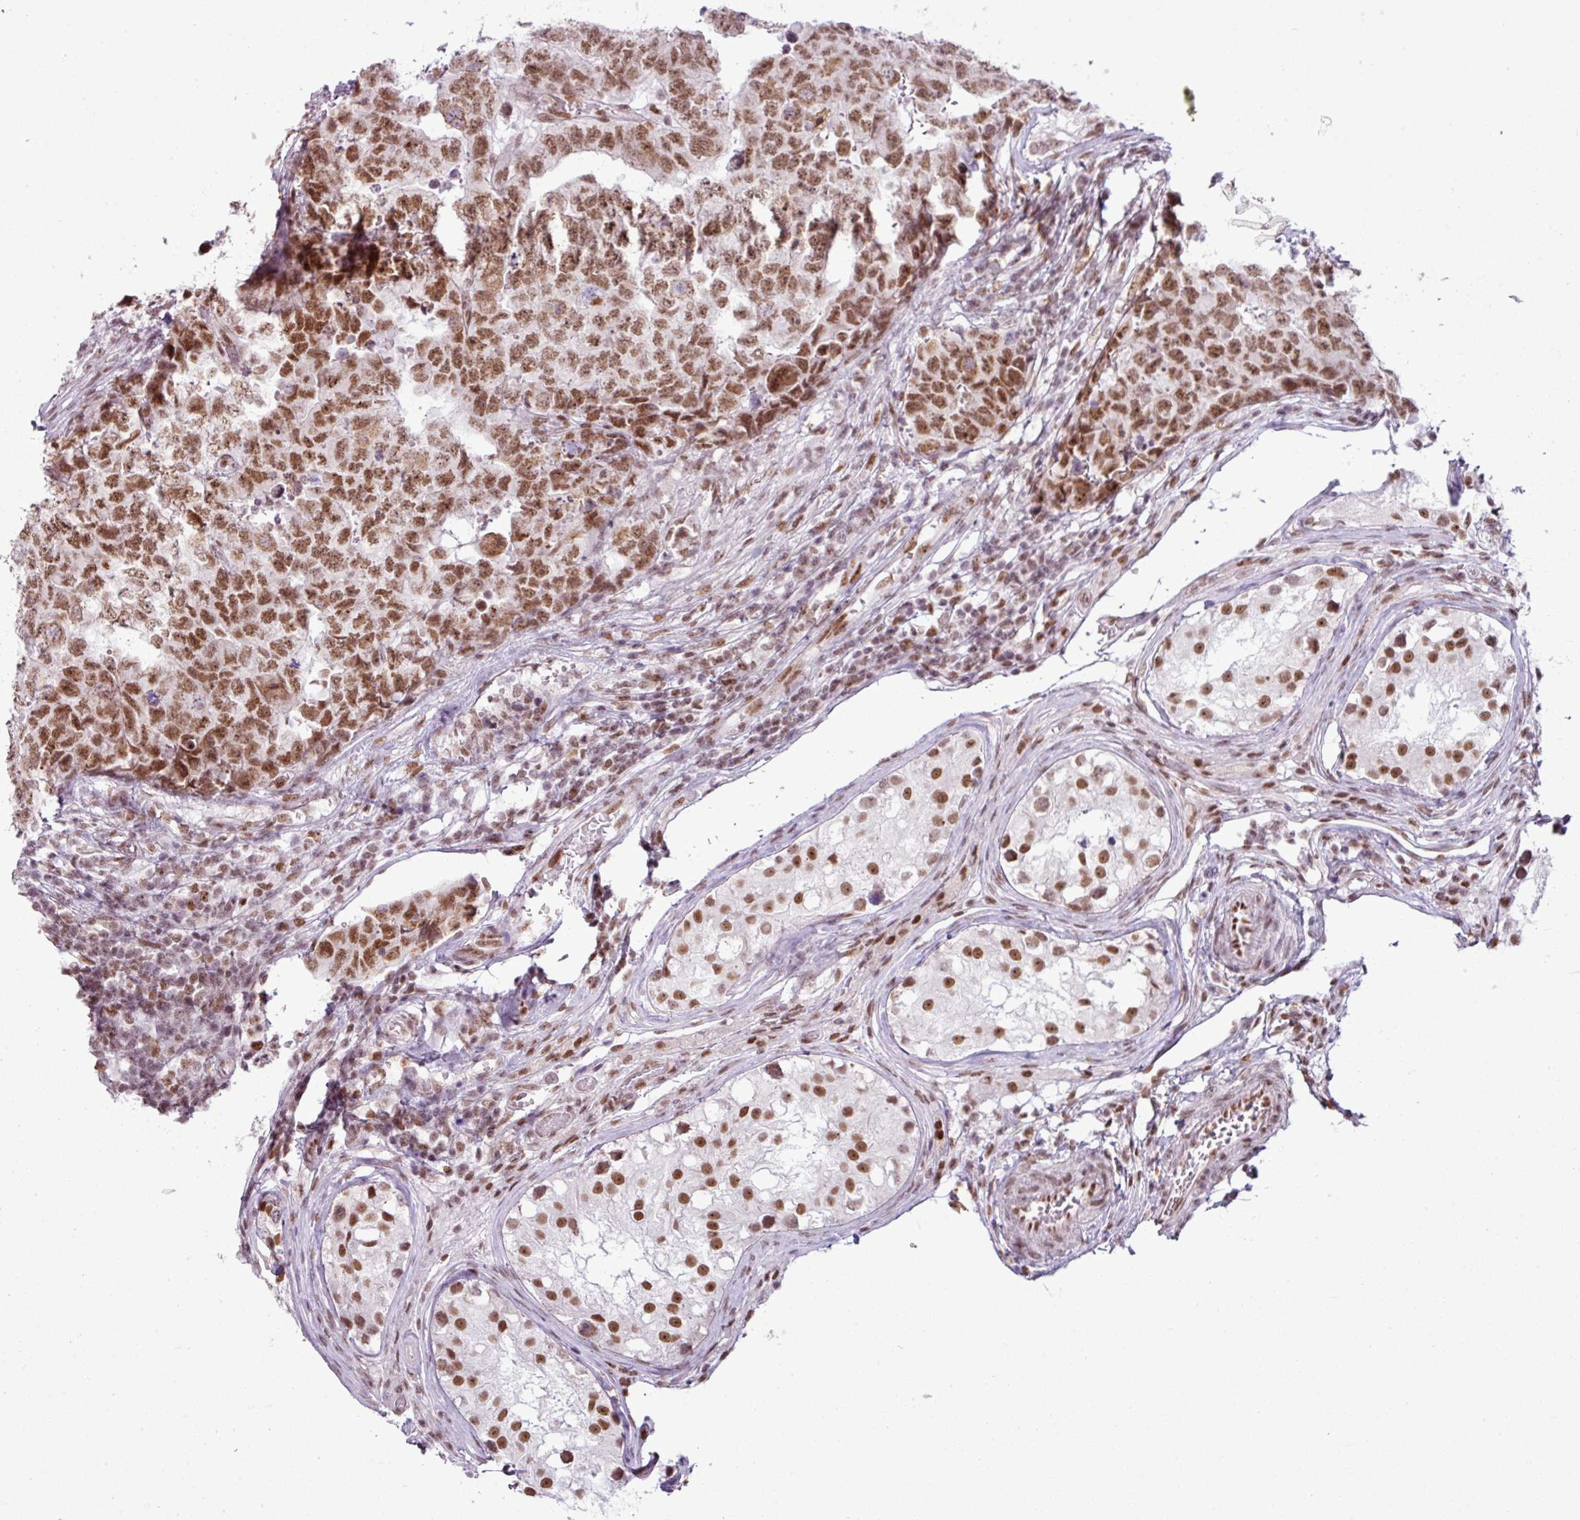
{"staining": {"intensity": "moderate", "quantity": ">75%", "location": "nuclear"}, "tissue": "testis cancer", "cell_type": "Tumor cells", "image_type": "cancer", "snomed": [{"axis": "morphology", "description": "Carcinoma, Embryonal, NOS"}, {"axis": "topography", "description": "Testis"}], "caption": "Testis embryonal carcinoma stained with DAB IHC exhibits medium levels of moderate nuclear expression in about >75% of tumor cells.", "gene": "ARL6IP4", "patient": {"sex": "male", "age": 25}}